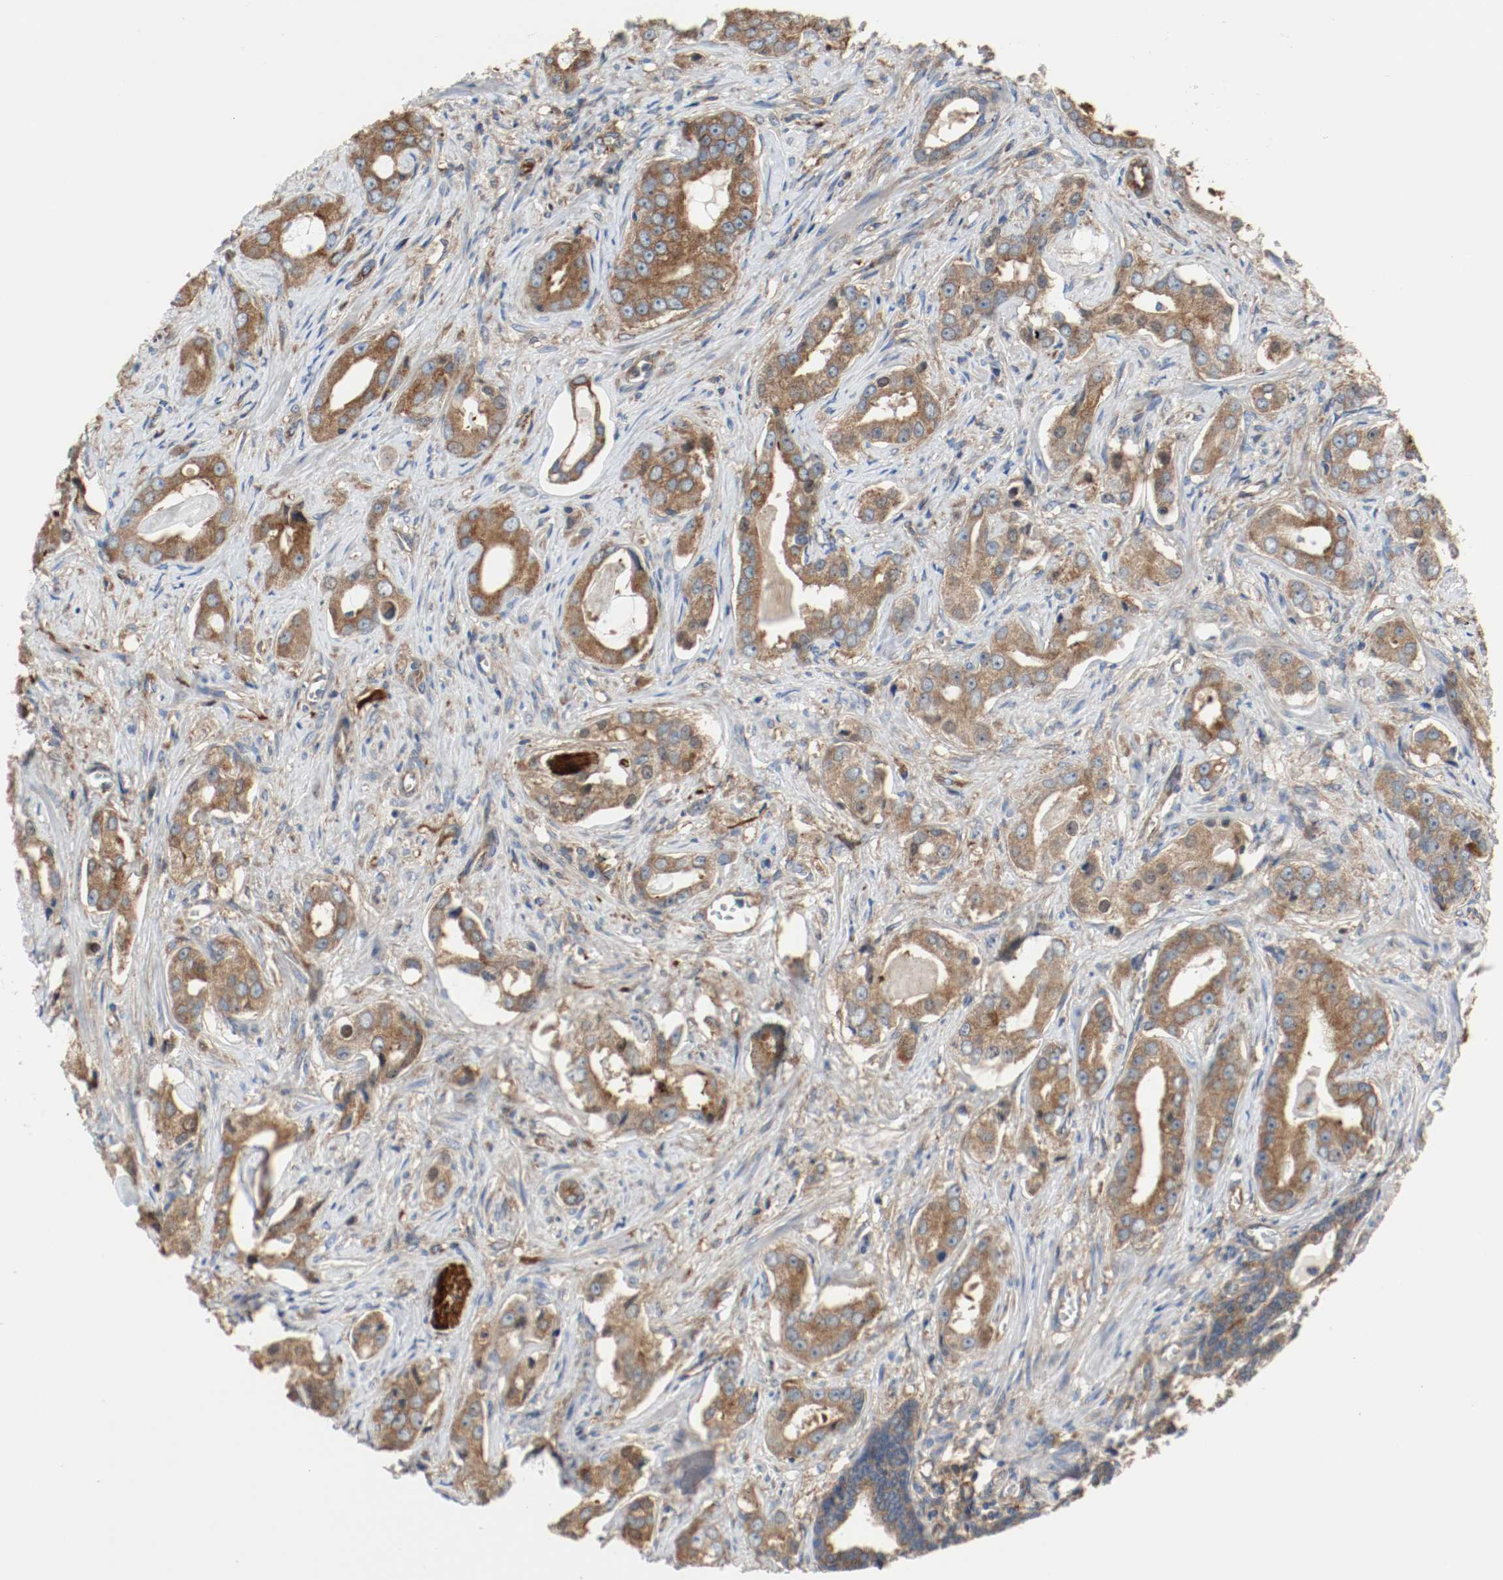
{"staining": {"intensity": "moderate", "quantity": ">75%", "location": "cytoplasmic/membranous"}, "tissue": "prostate cancer", "cell_type": "Tumor cells", "image_type": "cancer", "snomed": [{"axis": "morphology", "description": "Adenocarcinoma, Low grade"}, {"axis": "topography", "description": "Prostate"}], "caption": "Immunohistochemical staining of human adenocarcinoma (low-grade) (prostate) reveals medium levels of moderate cytoplasmic/membranous protein positivity in approximately >75% of tumor cells. Nuclei are stained in blue.", "gene": "TUBA3D", "patient": {"sex": "male", "age": 59}}